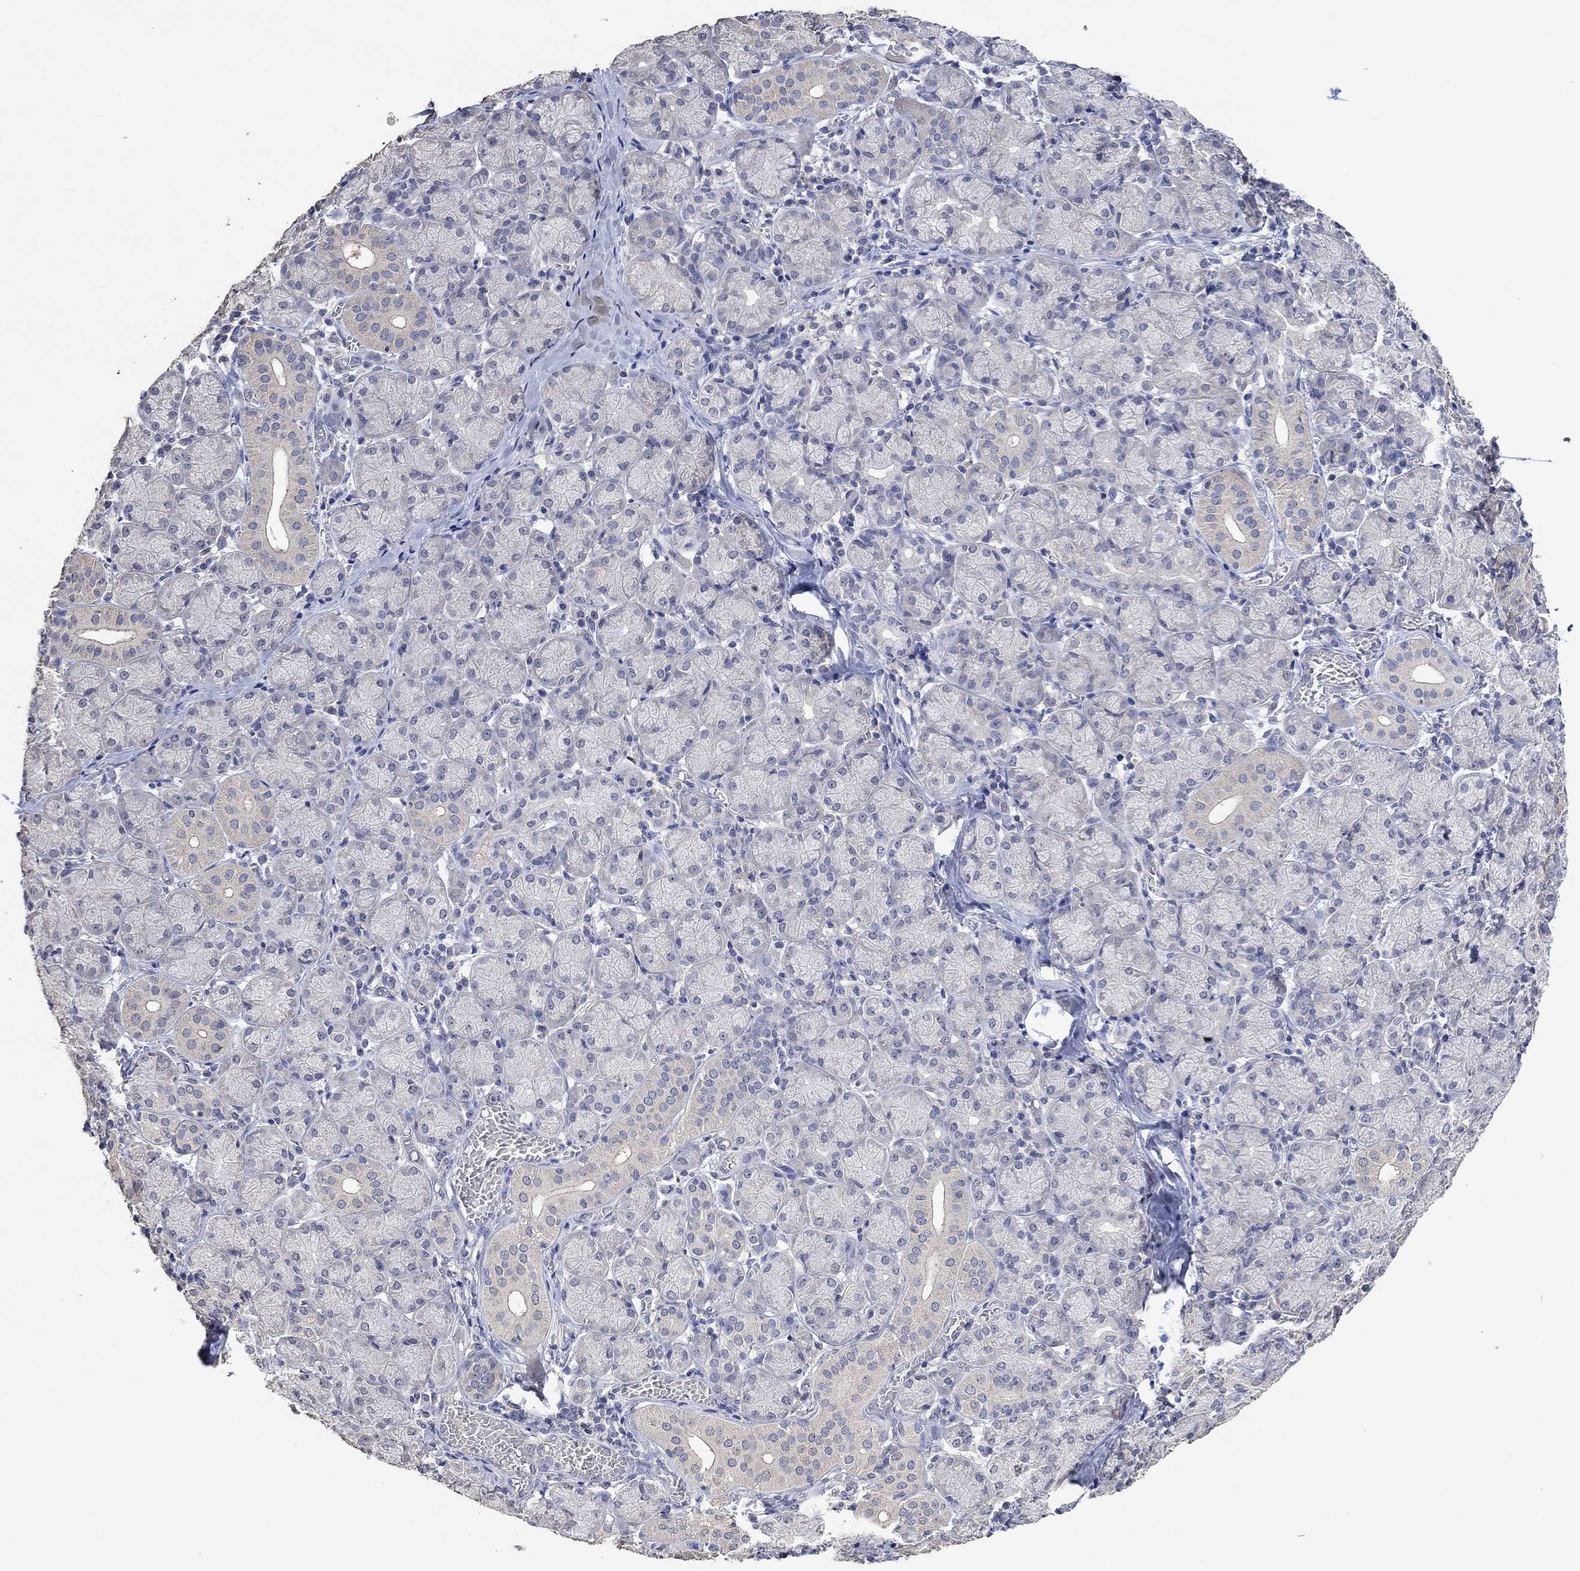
{"staining": {"intensity": "weak", "quantity": "<25%", "location": "cytoplasmic/membranous"}, "tissue": "salivary gland", "cell_type": "Glandular cells", "image_type": "normal", "snomed": [{"axis": "morphology", "description": "Normal tissue, NOS"}, {"axis": "topography", "description": "Salivary gland"}, {"axis": "topography", "description": "Peripheral nerve tissue"}], "caption": "High power microscopy image of an immunohistochemistry image of benign salivary gland, revealing no significant staining in glandular cells. (Stains: DAB immunohistochemistry (IHC) with hematoxylin counter stain, Microscopy: brightfield microscopy at high magnification).", "gene": "PTPN20", "patient": {"sex": "female", "age": 24}}